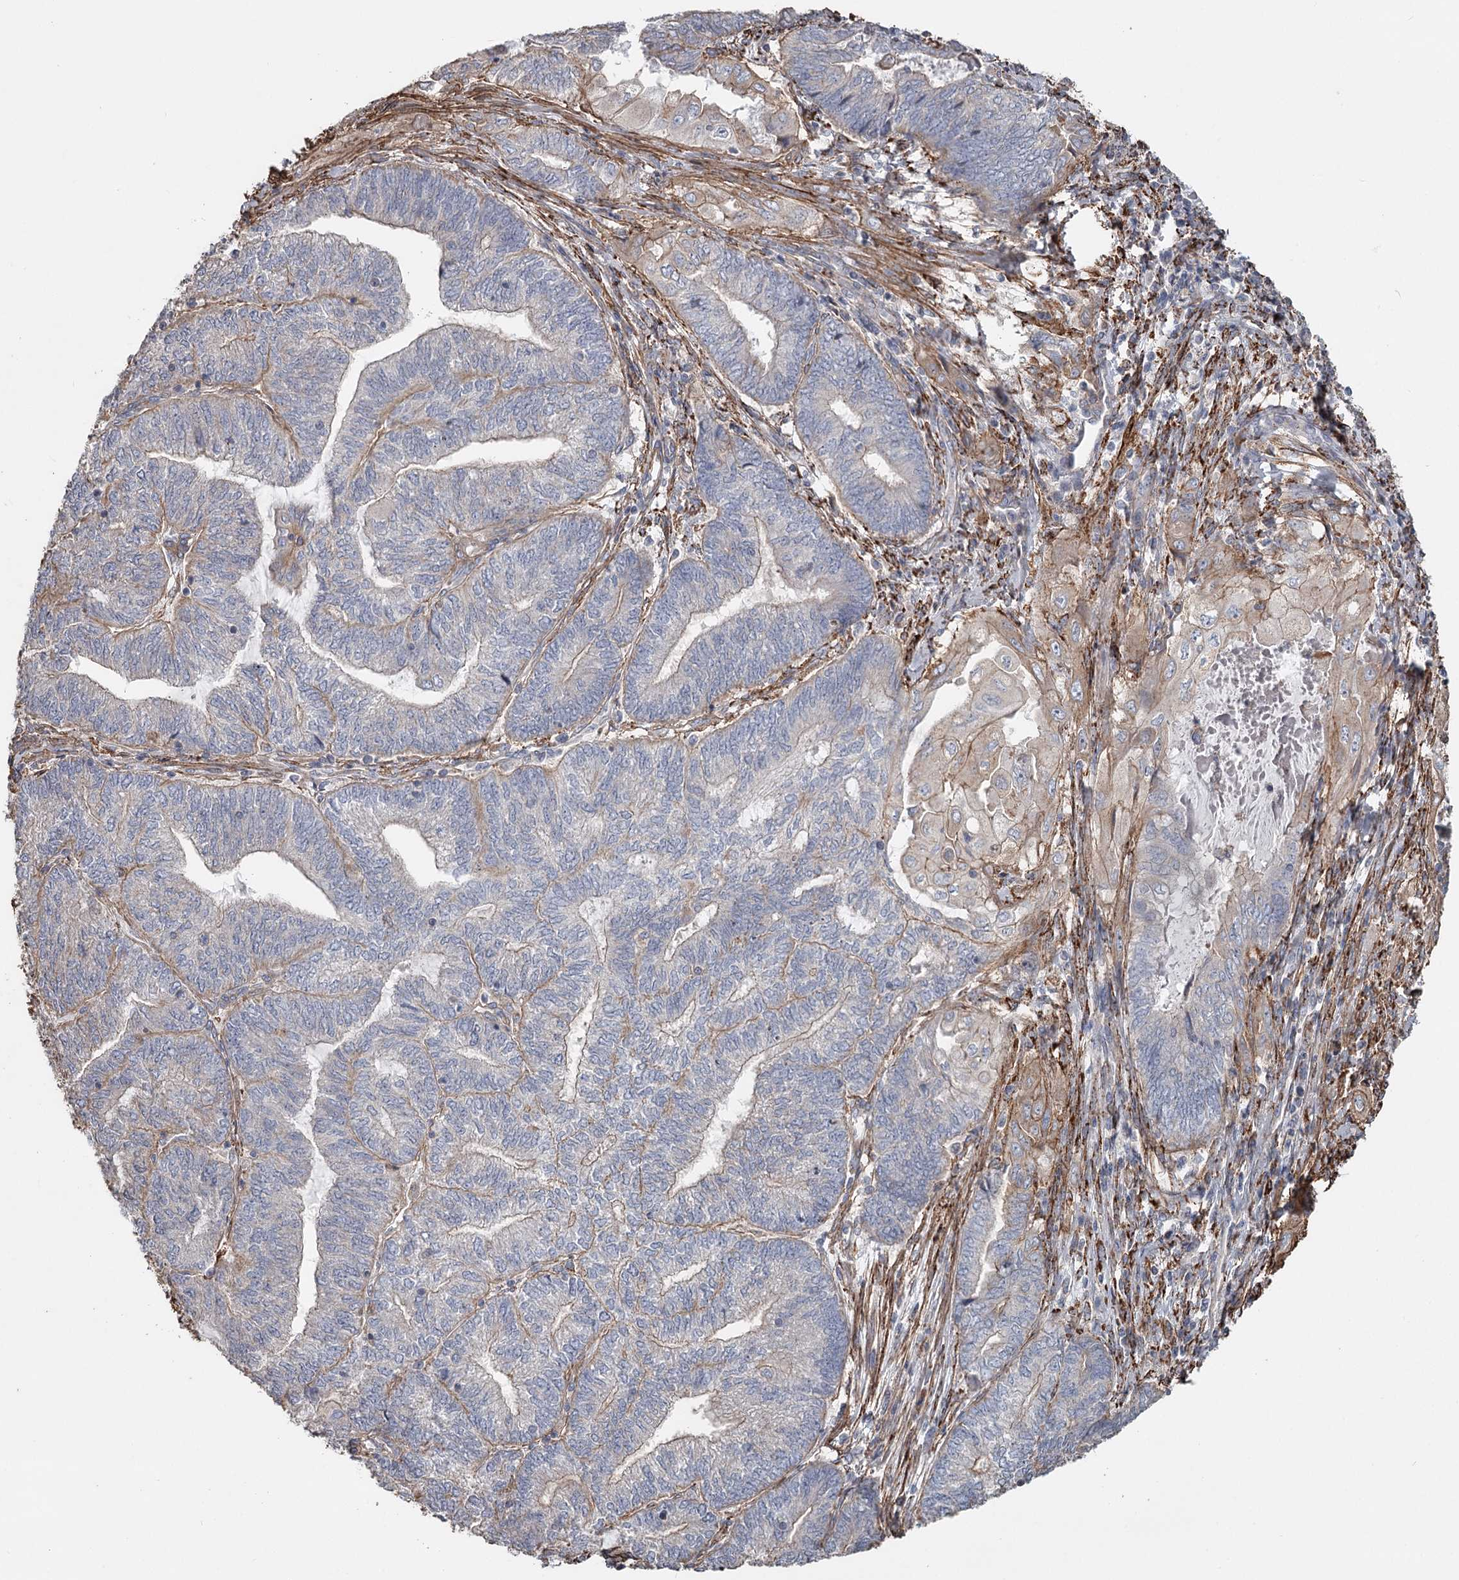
{"staining": {"intensity": "moderate", "quantity": "<25%", "location": "cytoplasmic/membranous"}, "tissue": "endometrial cancer", "cell_type": "Tumor cells", "image_type": "cancer", "snomed": [{"axis": "morphology", "description": "Adenocarcinoma, NOS"}, {"axis": "topography", "description": "Uterus"}, {"axis": "topography", "description": "Endometrium"}], "caption": "IHC of endometrial adenocarcinoma exhibits low levels of moderate cytoplasmic/membranous positivity in approximately <25% of tumor cells.", "gene": "DHRS9", "patient": {"sex": "female", "age": 70}}